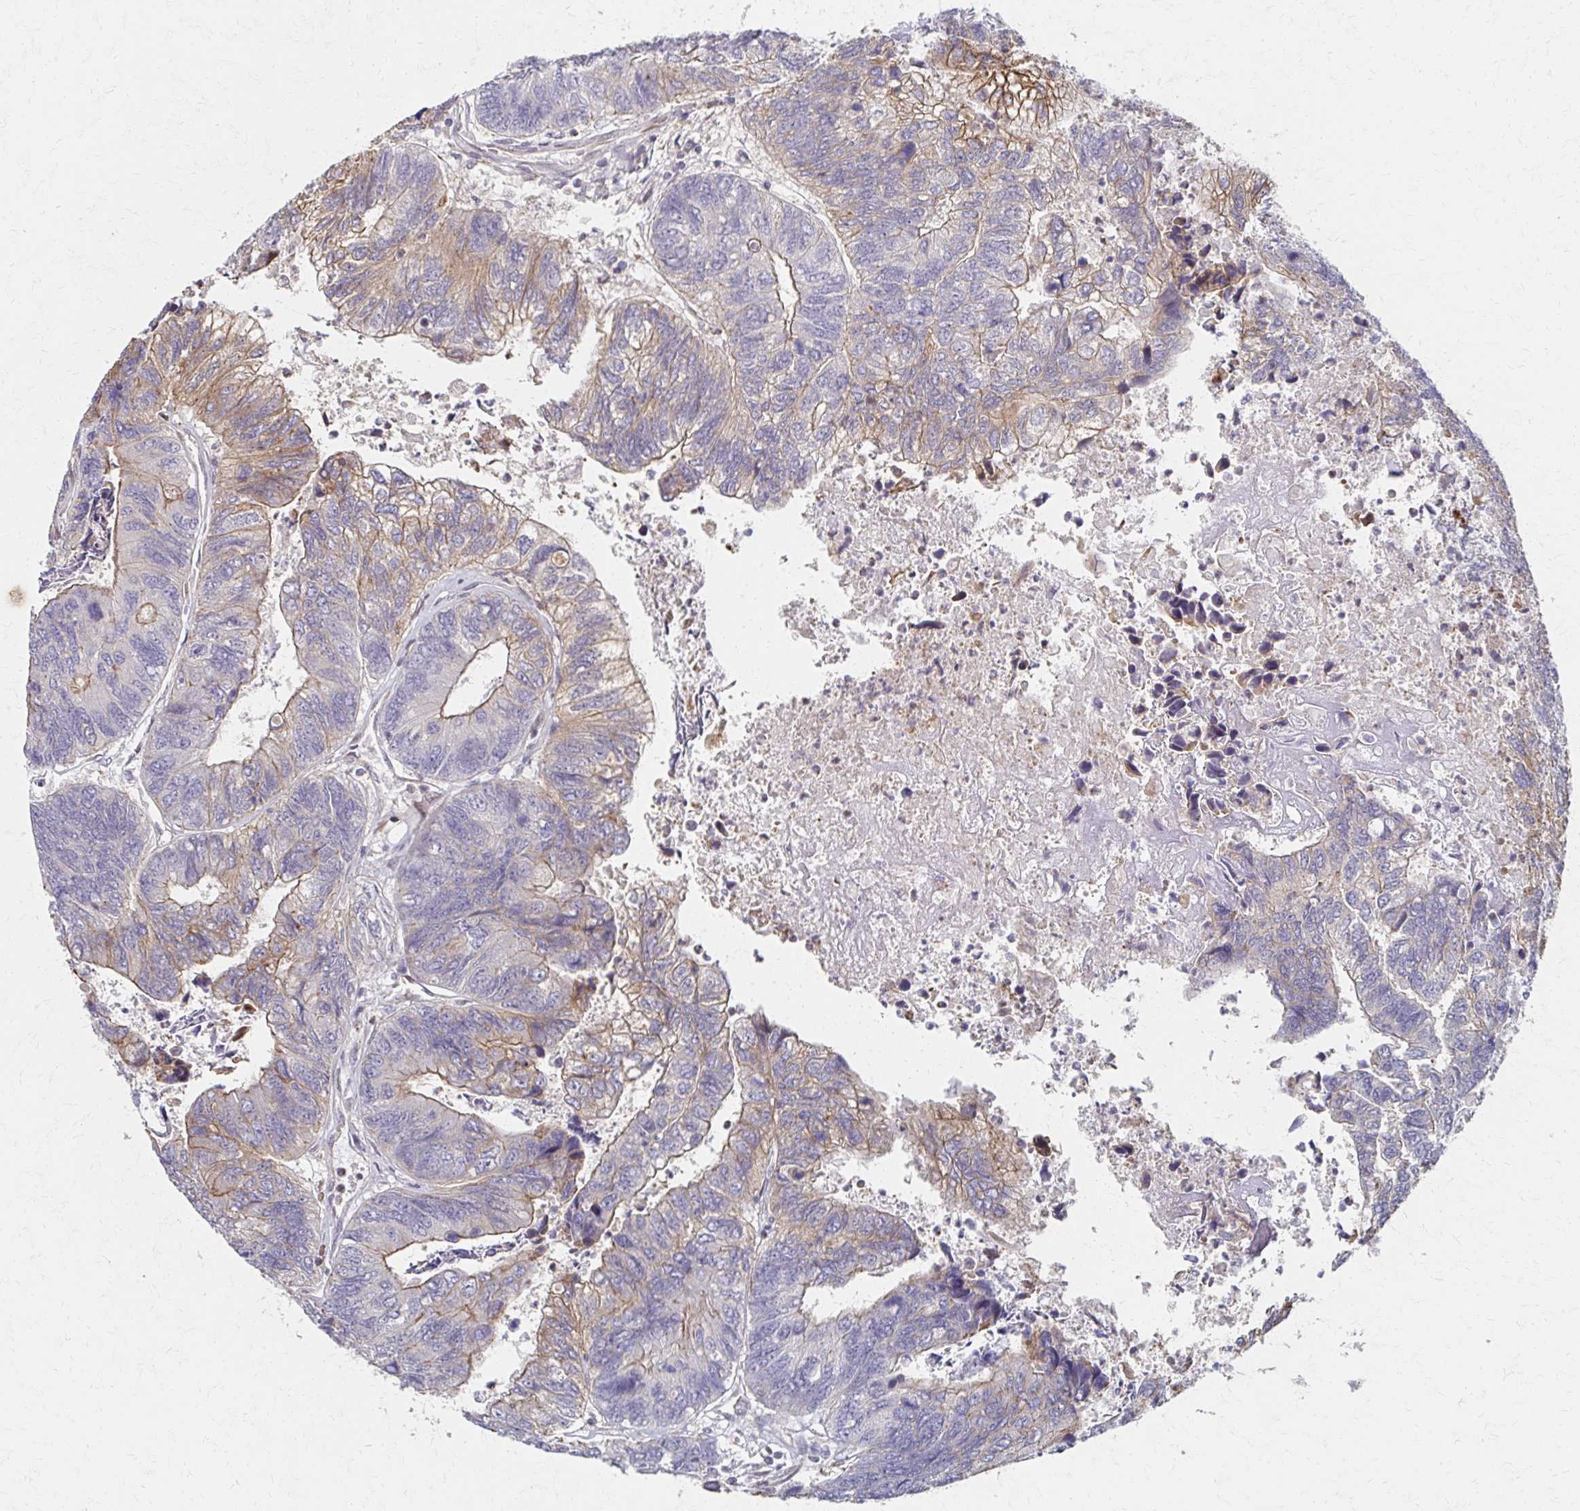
{"staining": {"intensity": "weak", "quantity": "25%-75%", "location": "cytoplasmic/membranous"}, "tissue": "colorectal cancer", "cell_type": "Tumor cells", "image_type": "cancer", "snomed": [{"axis": "morphology", "description": "Adenocarcinoma, NOS"}, {"axis": "topography", "description": "Colon"}], "caption": "Colorectal cancer stained with DAB (3,3'-diaminobenzidine) immunohistochemistry displays low levels of weak cytoplasmic/membranous staining in about 25%-75% of tumor cells. (DAB = brown stain, brightfield microscopy at high magnification).", "gene": "EOLA2", "patient": {"sex": "female", "age": 67}}